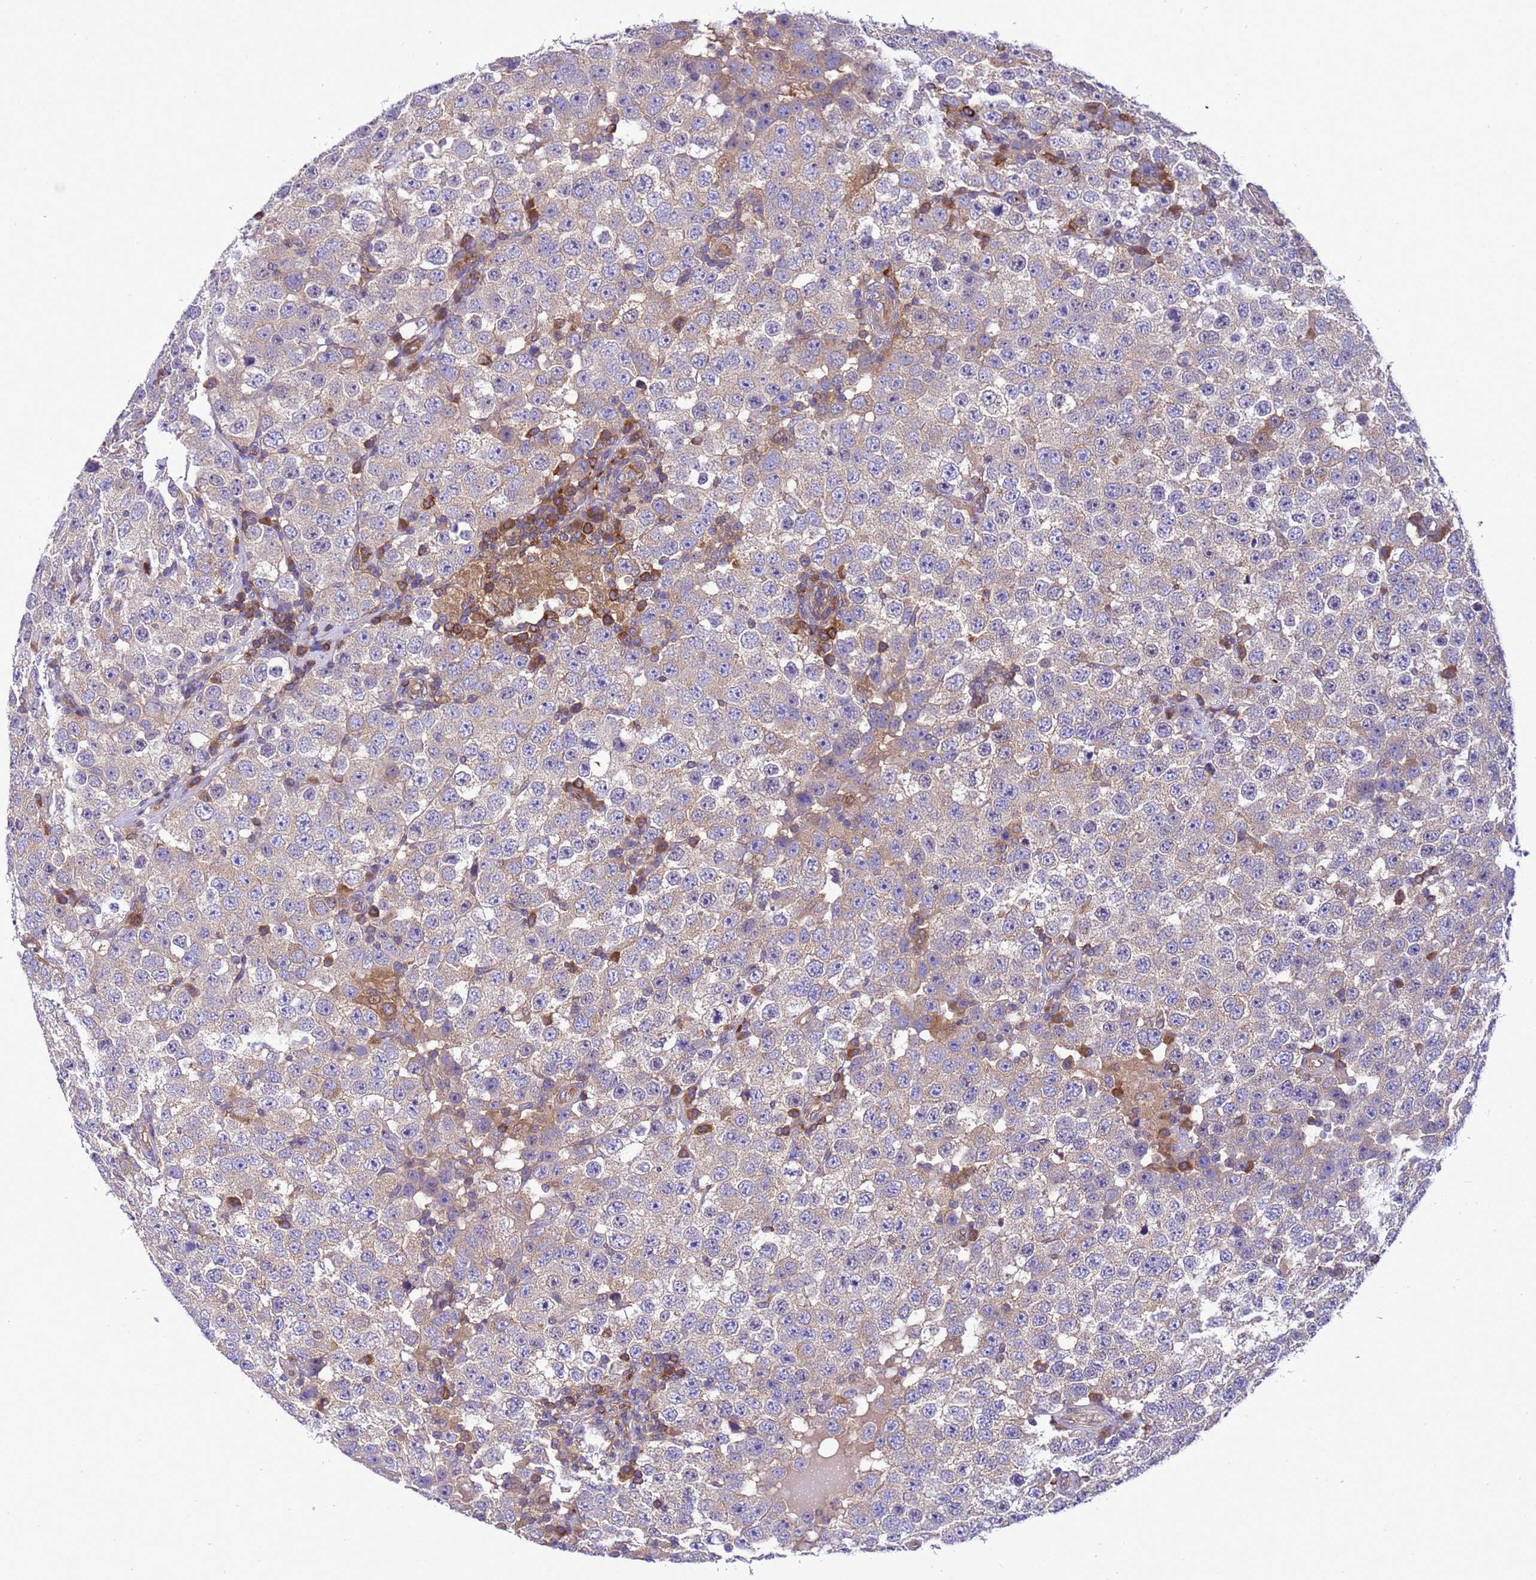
{"staining": {"intensity": "weak", "quantity": "<25%", "location": "cytoplasmic/membranous"}, "tissue": "testis cancer", "cell_type": "Tumor cells", "image_type": "cancer", "snomed": [{"axis": "morphology", "description": "Seminoma, NOS"}, {"axis": "topography", "description": "Testis"}], "caption": "Human testis seminoma stained for a protein using immunohistochemistry reveals no staining in tumor cells.", "gene": "RABEP2", "patient": {"sex": "male", "age": 28}}